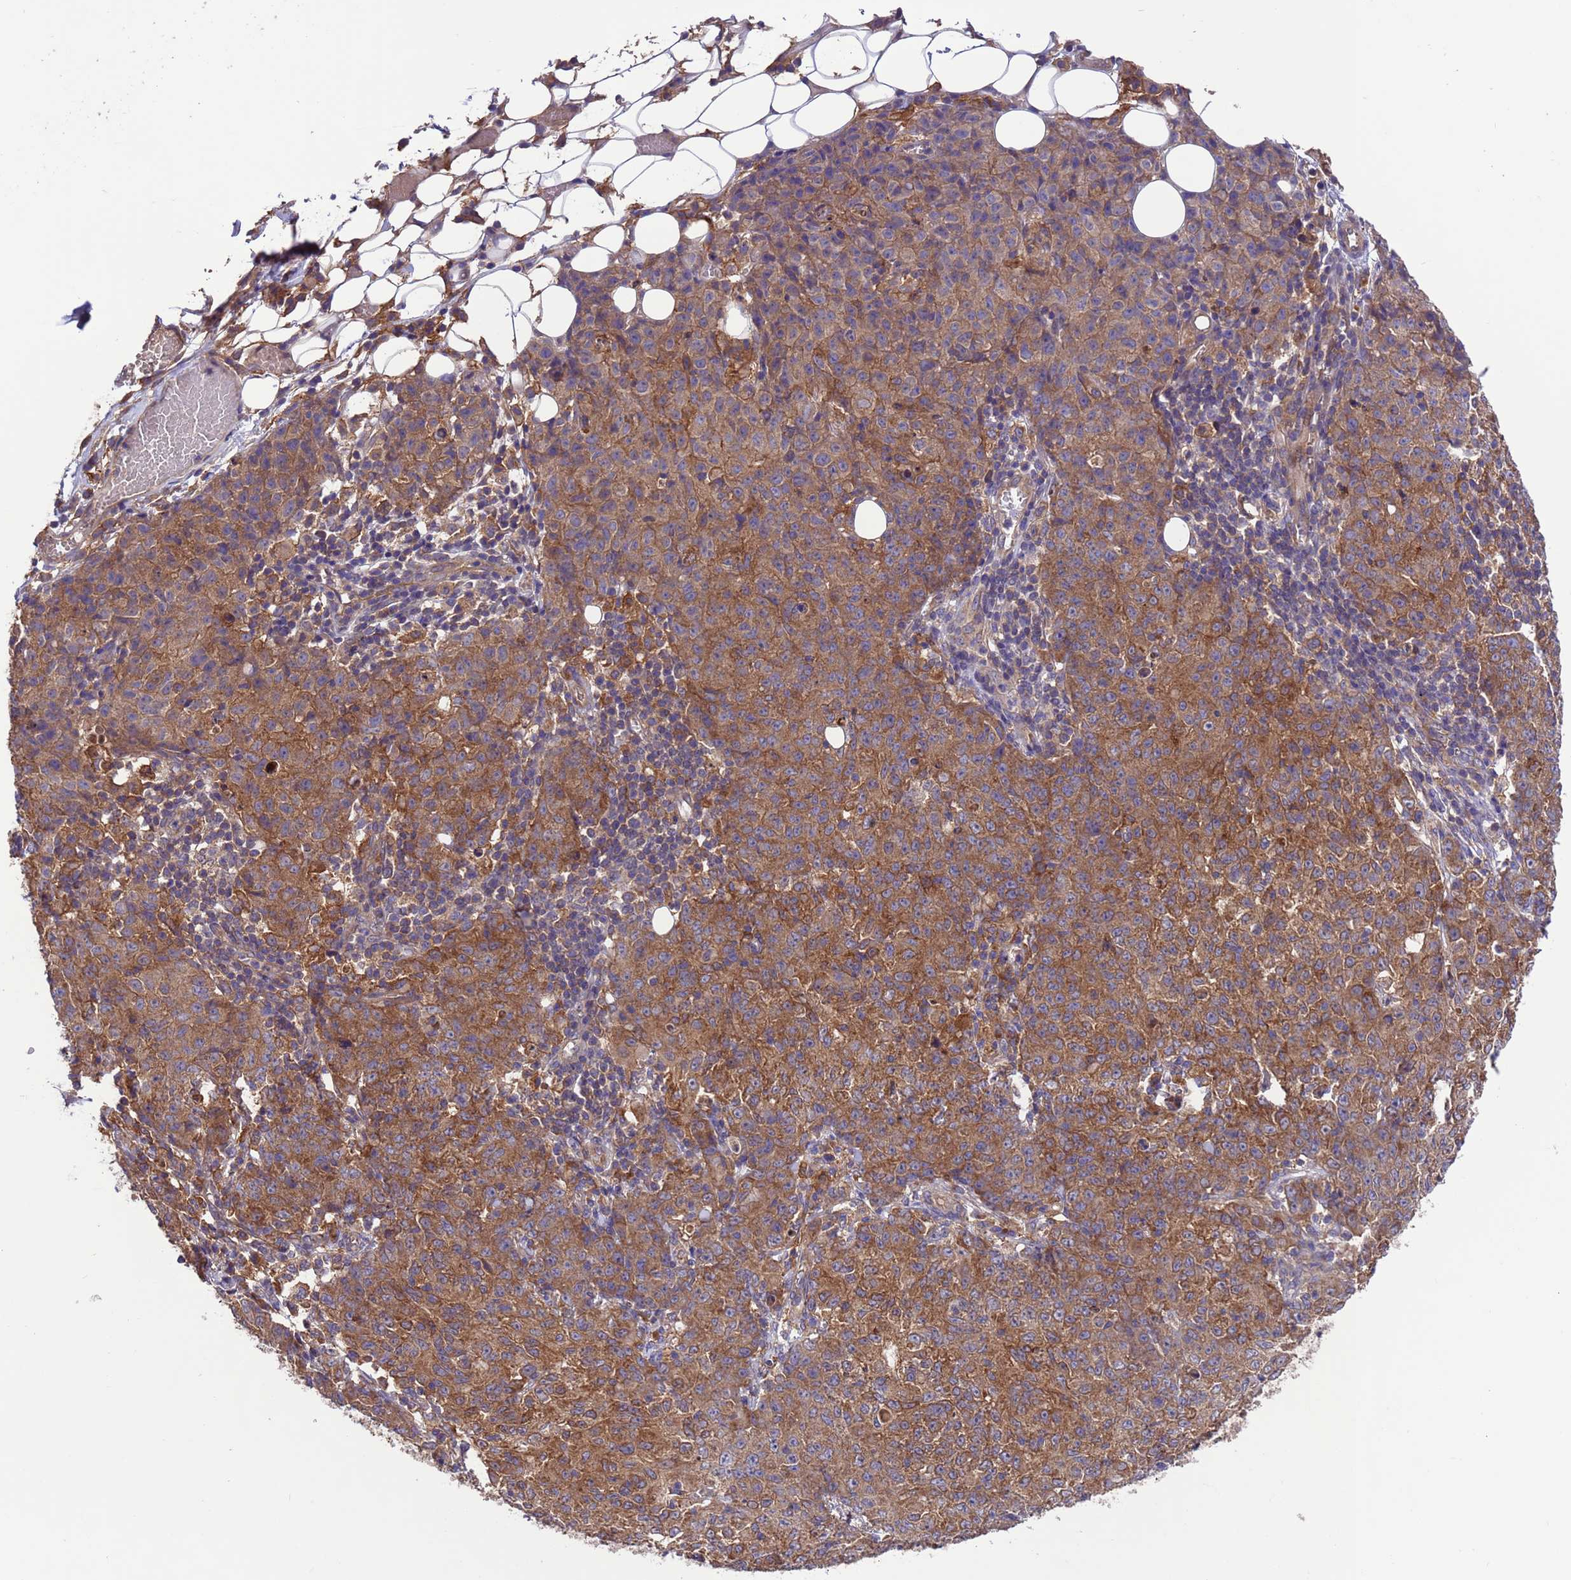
{"staining": {"intensity": "moderate", "quantity": ">75%", "location": "cytoplasmic/membranous"}, "tissue": "ovarian cancer", "cell_type": "Tumor cells", "image_type": "cancer", "snomed": [{"axis": "morphology", "description": "Carcinoma, endometroid"}, {"axis": "topography", "description": "Ovary"}], "caption": "A micrograph of ovarian cancer stained for a protein shows moderate cytoplasmic/membranous brown staining in tumor cells.", "gene": "ARHGAP12", "patient": {"sex": "female", "age": 42}}